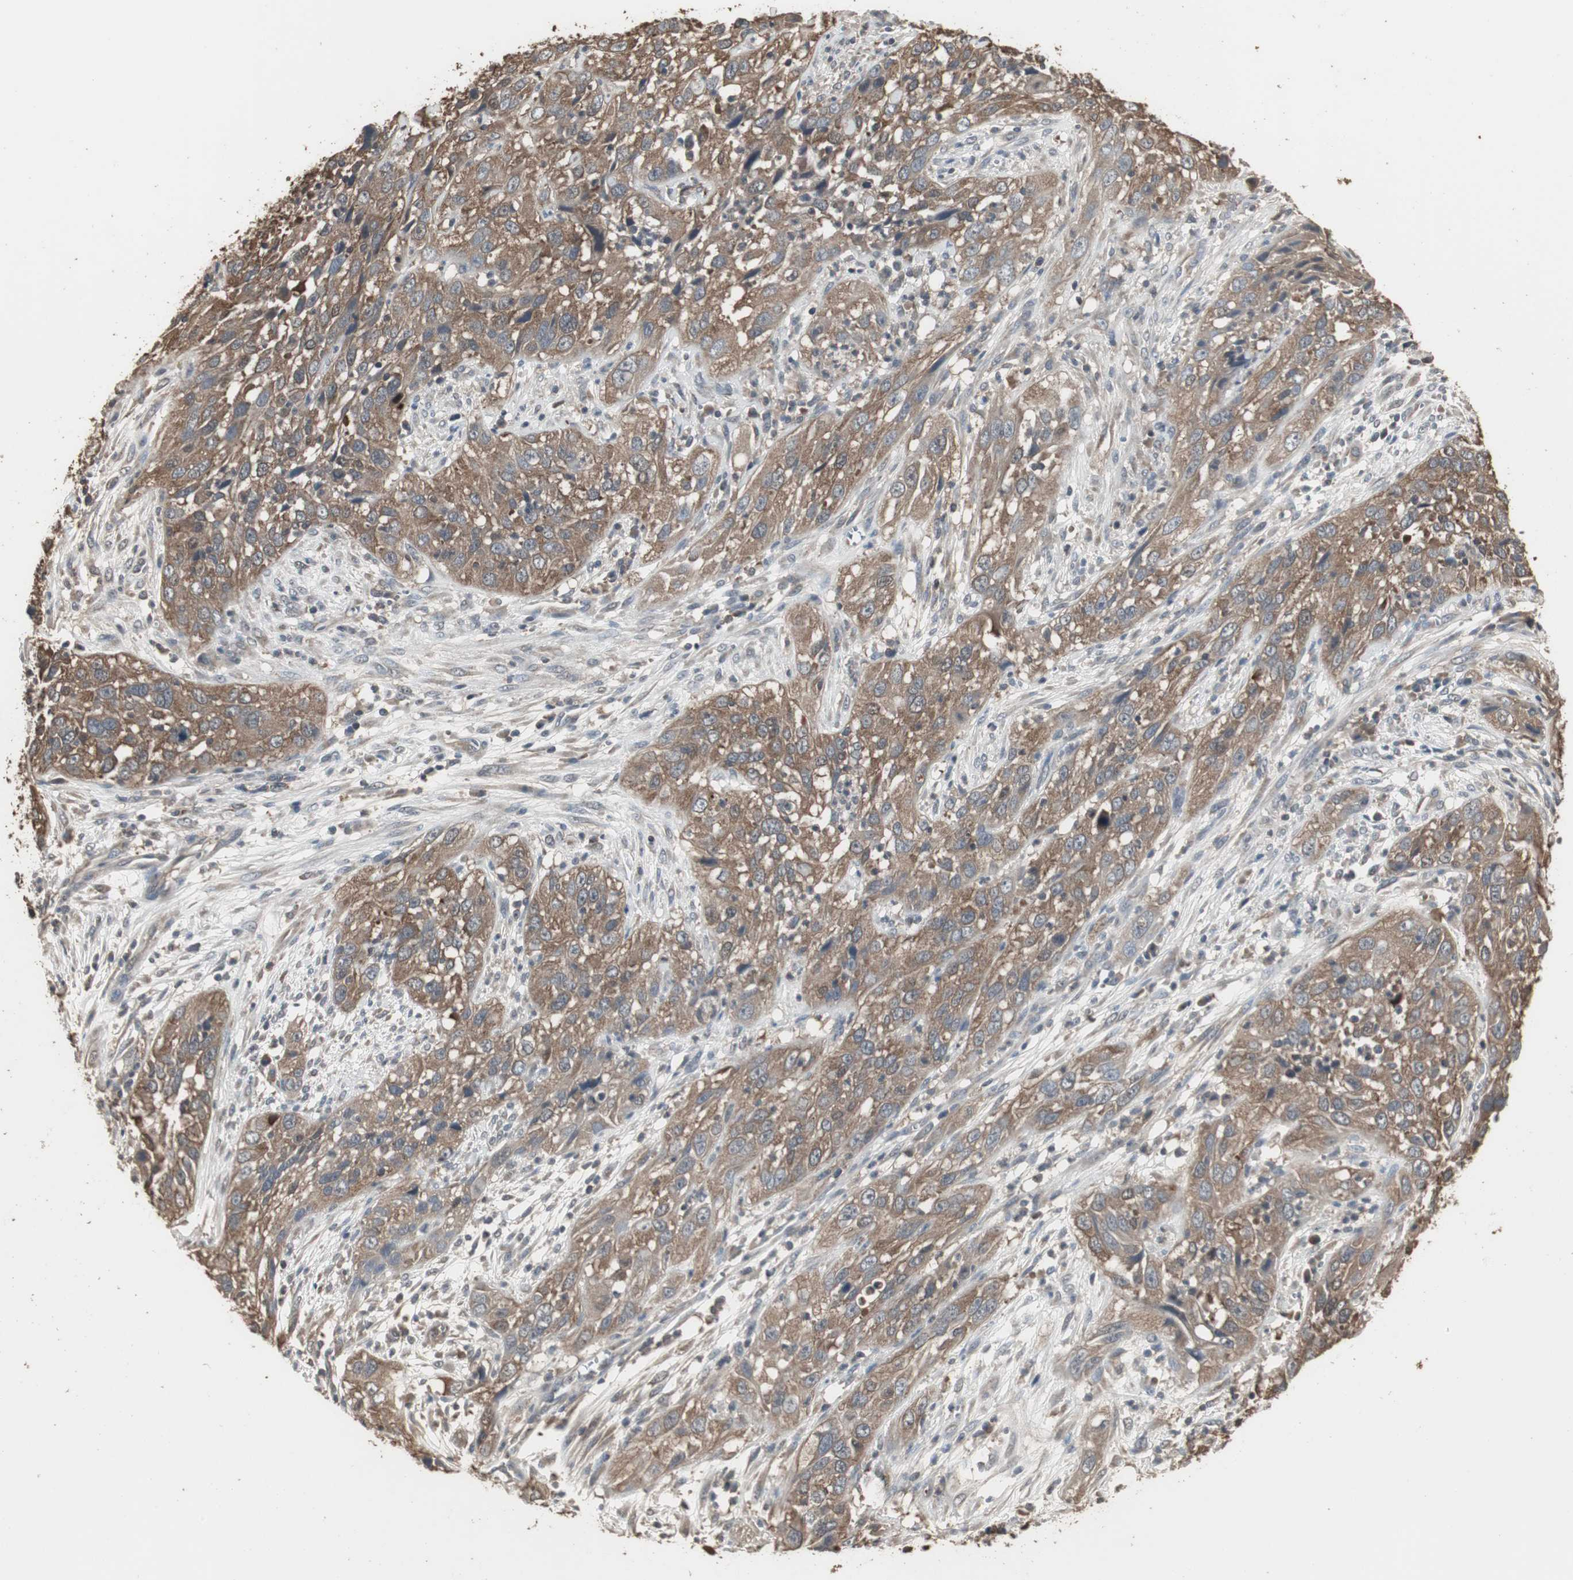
{"staining": {"intensity": "moderate", "quantity": ">75%", "location": "cytoplasmic/membranous"}, "tissue": "cervical cancer", "cell_type": "Tumor cells", "image_type": "cancer", "snomed": [{"axis": "morphology", "description": "Squamous cell carcinoma, NOS"}, {"axis": "topography", "description": "Cervix"}], "caption": "An IHC histopathology image of neoplastic tissue is shown. Protein staining in brown labels moderate cytoplasmic/membranous positivity in cervical cancer within tumor cells. The staining was performed using DAB, with brown indicating positive protein expression. Nuclei are stained blue with hematoxylin.", "gene": "HPRT1", "patient": {"sex": "female", "age": 32}}